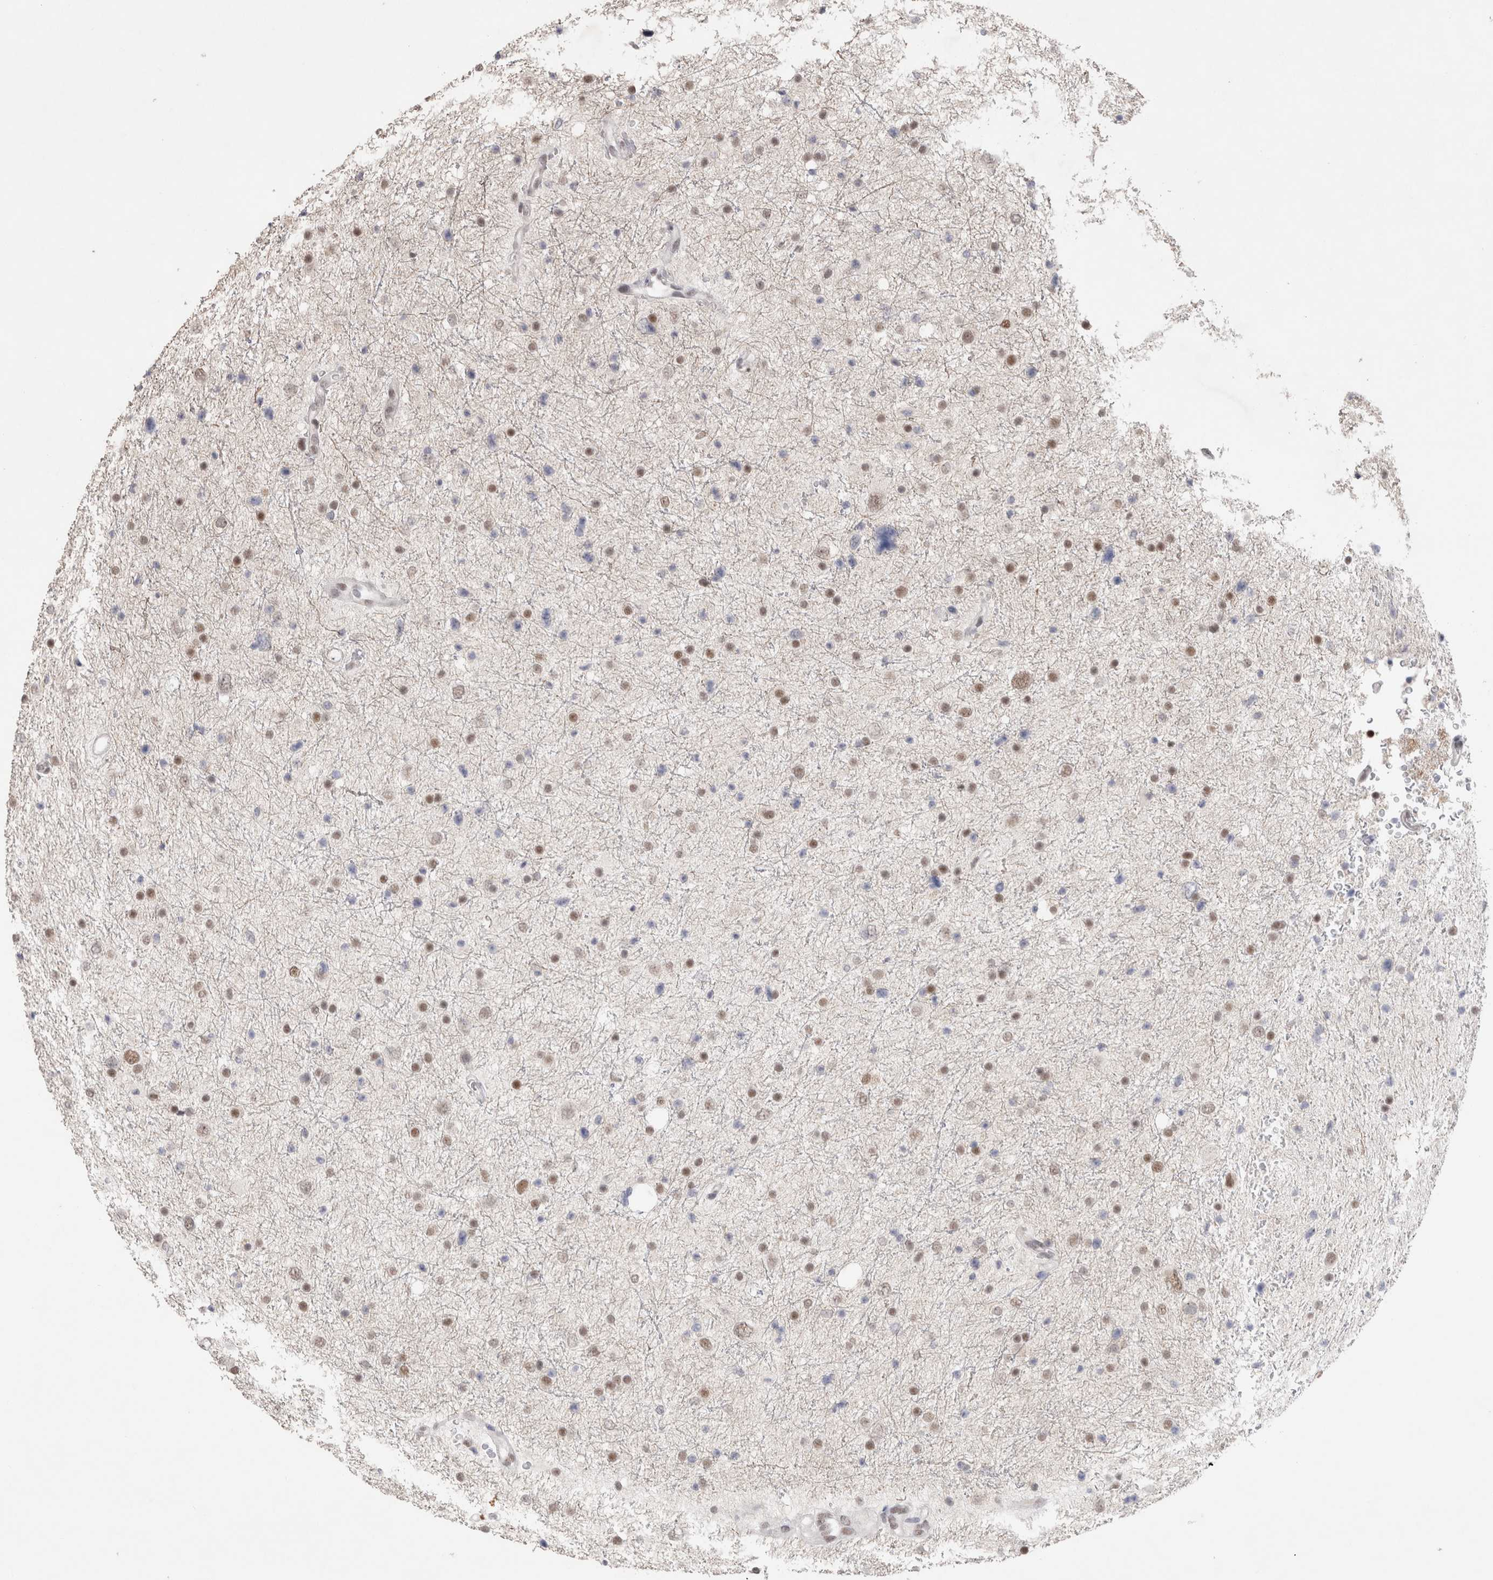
{"staining": {"intensity": "moderate", "quantity": "25%-75%", "location": "nuclear"}, "tissue": "glioma", "cell_type": "Tumor cells", "image_type": "cancer", "snomed": [{"axis": "morphology", "description": "Glioma, malignant, Low grade"}, {"axis": "topography", "description": "Brain"}], "caption": "High-power microscopy captured an IHC photomicrograph of malignant glioma (low-grade), revealing moderate nuclear positivity in approximately 25%-75% of tumor cells.", "gene": "RECQL4", "patient": {"sex": "female", "age": 37}}